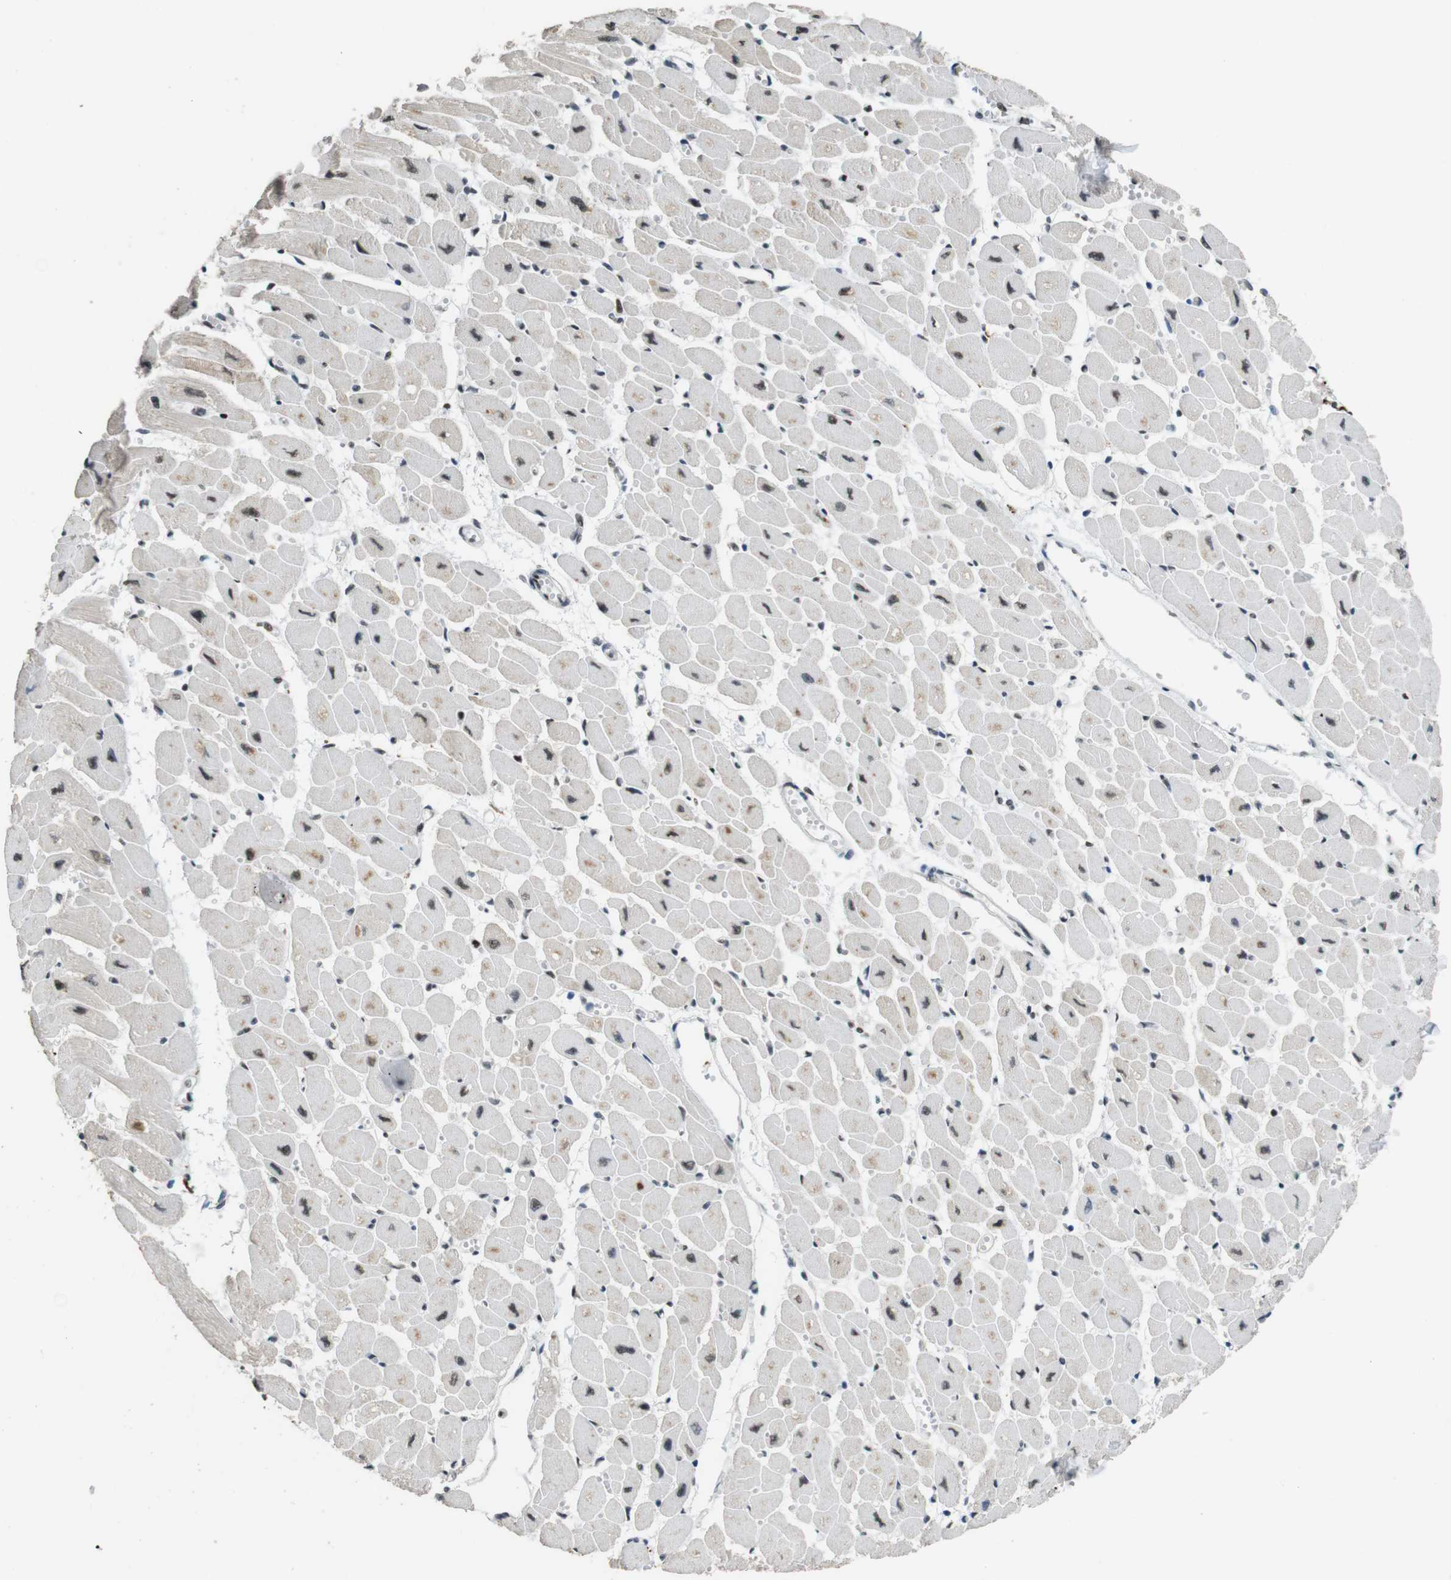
{"staining": {"intensity": "moderate", "quantity": ">75%", "location": "nuclear"}, "tissue": "heart muscle", "cell_type": "Cardiomyocytes", "image_type": "normal", "snomed": [{"axis": "morphology", "description": "Normal tissue, NOS"}, {"axis": "topography", "description": "Heart"}], "caption": "Benign heart muscle exhibits moderate nuclear expression in about >75% of cardiomyocytes Immunohistochemistry (ihc) stains the protein of interest in brown and the nuclei are stained blue..", "gene": "CSNK2B", "patient": {"sex": "female", "age": 54}}